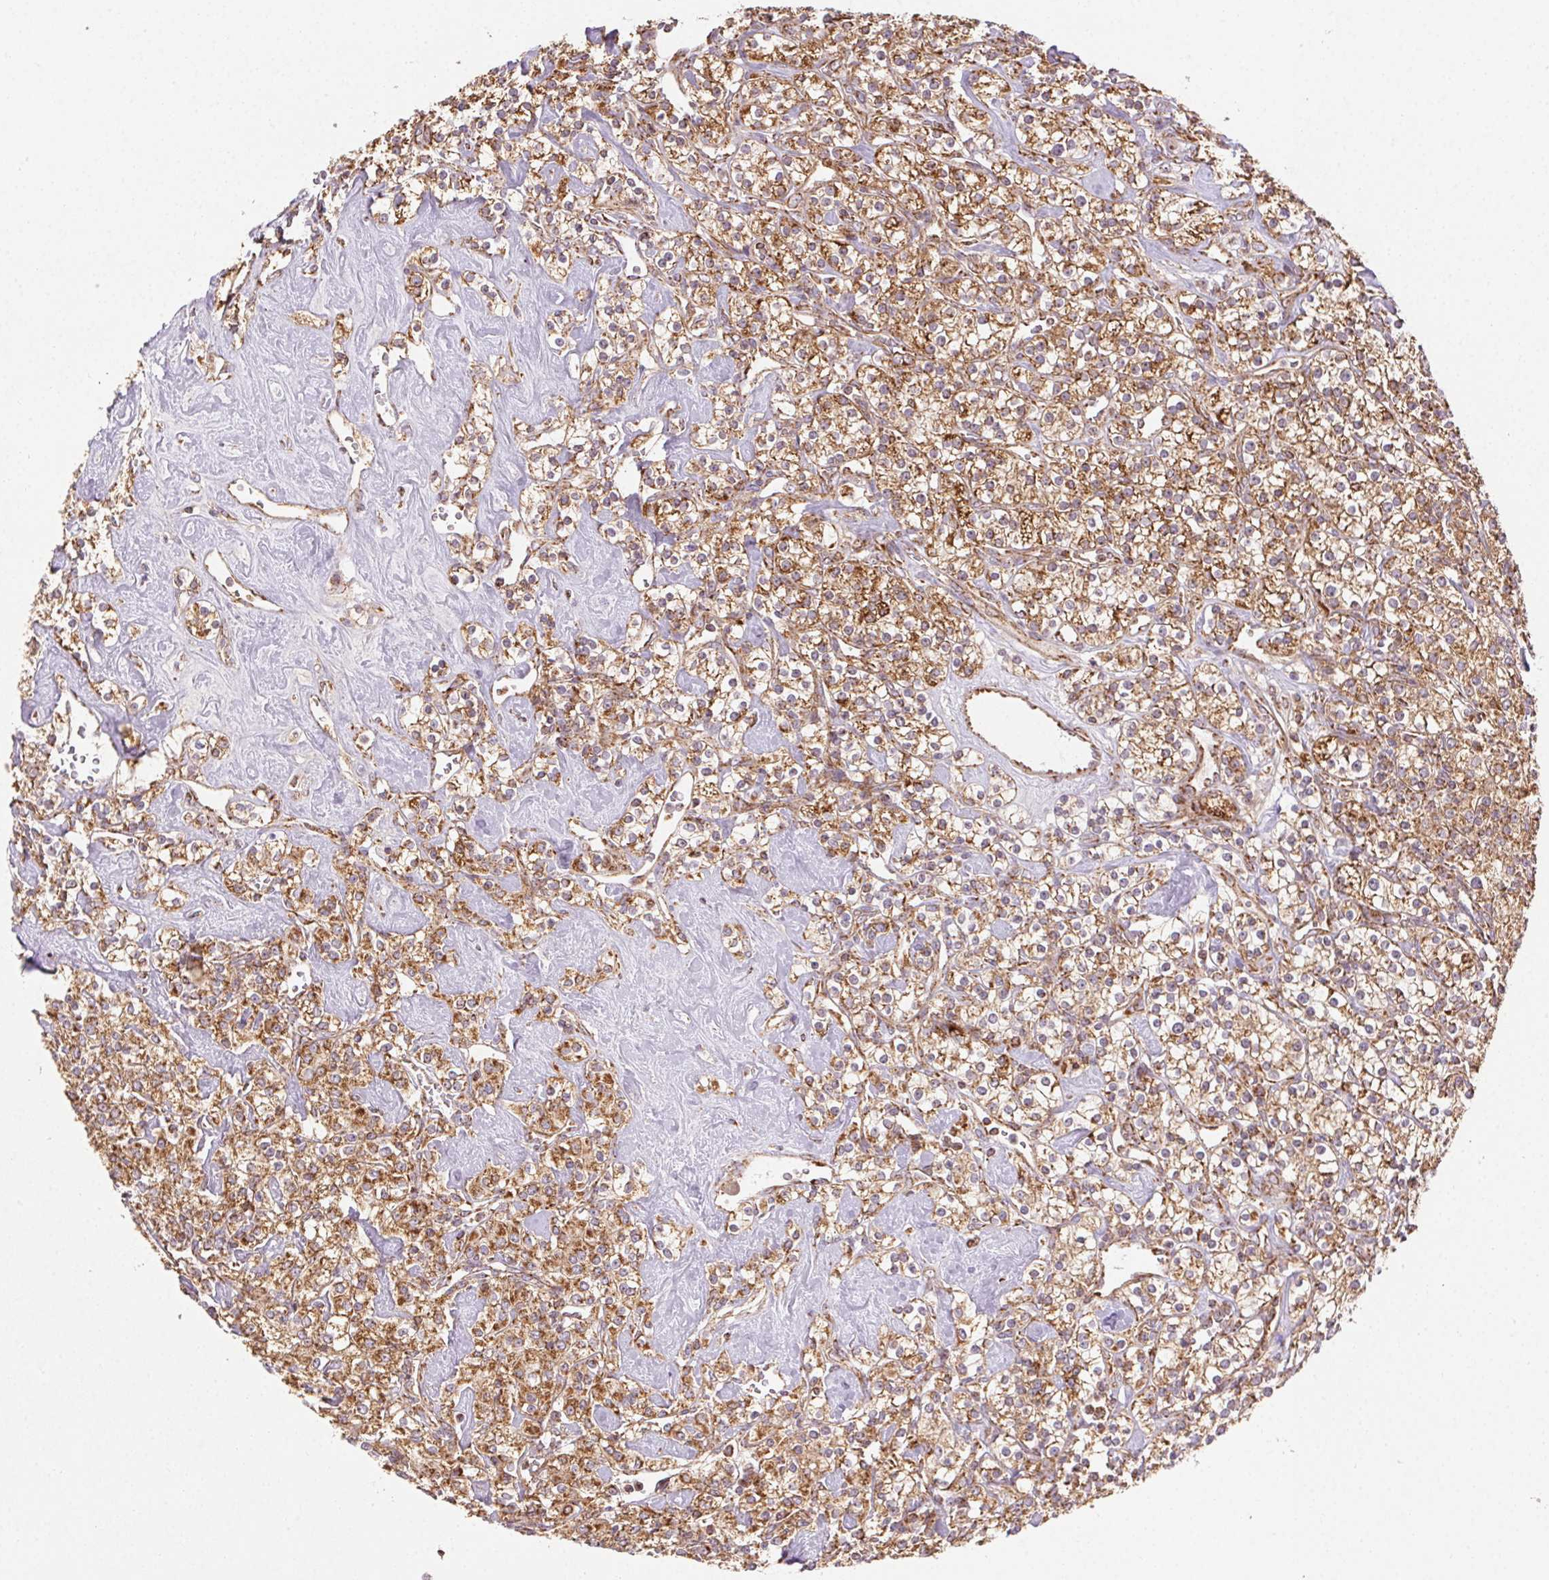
{"staining": {"intensity": "moderate", "quantity": ">75%", "location": "cytoplasmic/membranous"}, "tissue": "renal cancer", "cell_type": "Tumor cells", "image_type": "cancer", "snomed": [{"axis": "morphology", "description": "Adenocarcinoma, NOS"}, {"axis": "topography", "description": "Kidney"}], "caption": "The immunohistochemical stain labels moderate cytoplasmic/membranous positivity in tumor cells of renal cancer tissue.", "gene": "CLPB", "patient": {"sex": "male", "age": 77}}